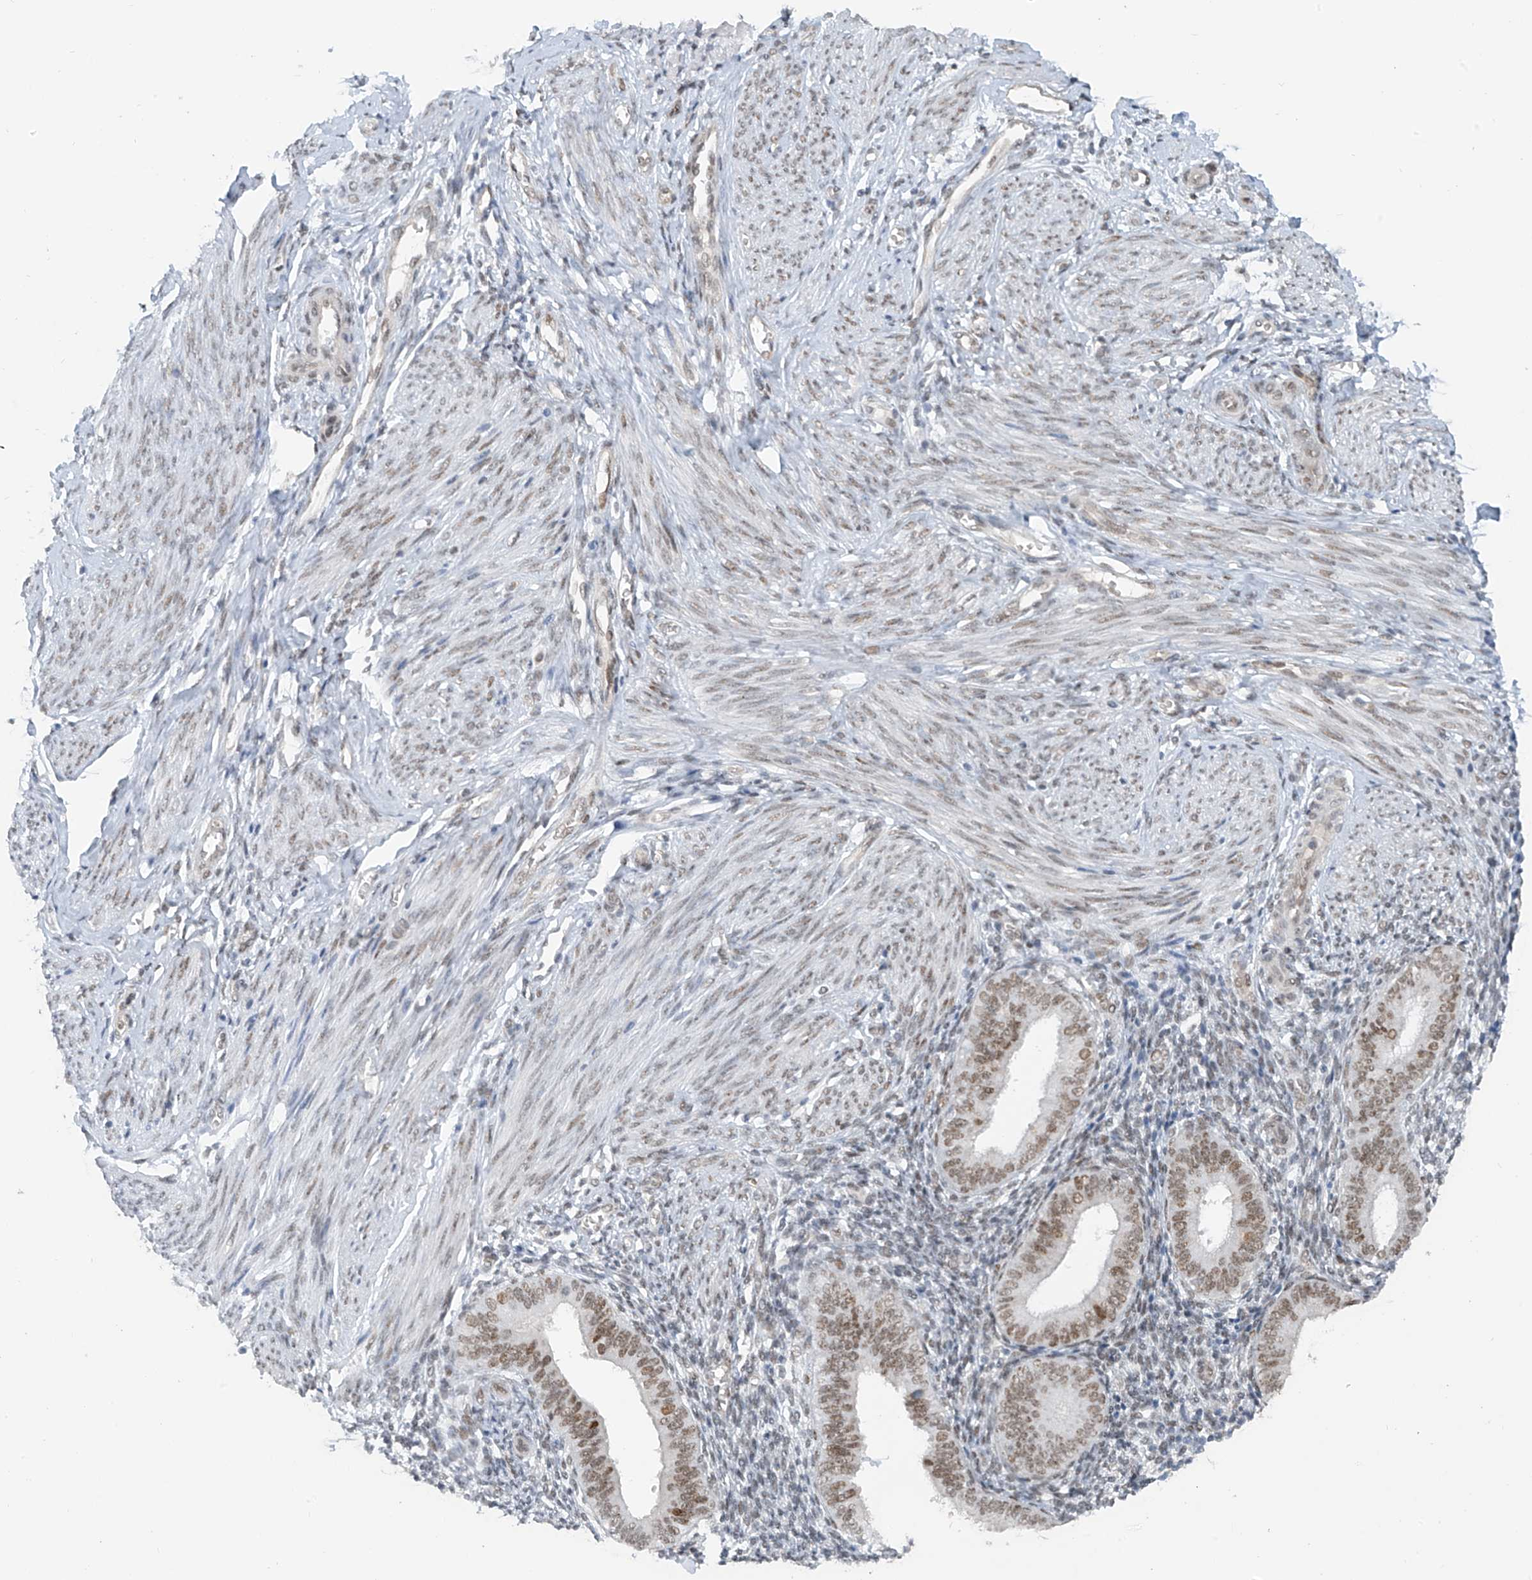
{"staining": {"intensity": "negative", "quantity": "none", "location": "none"}, "tissue": "endometrium", "cell_type": "Cells in endometrial stroma", "image_type": "normal", "snomed": [{"axis": "morphology", "description": "Normal tissue, NOS"}, {"axis": "topography", "description": "Uterus"}, {"axis": "topography", "description": "Endometrium"}], "caption": "Photomicrograph shows no protein expression in cells in endometrial stroma of normal endometrium.", "gene": "MCM9", "patient": {"sex": "female", "age": 48}}